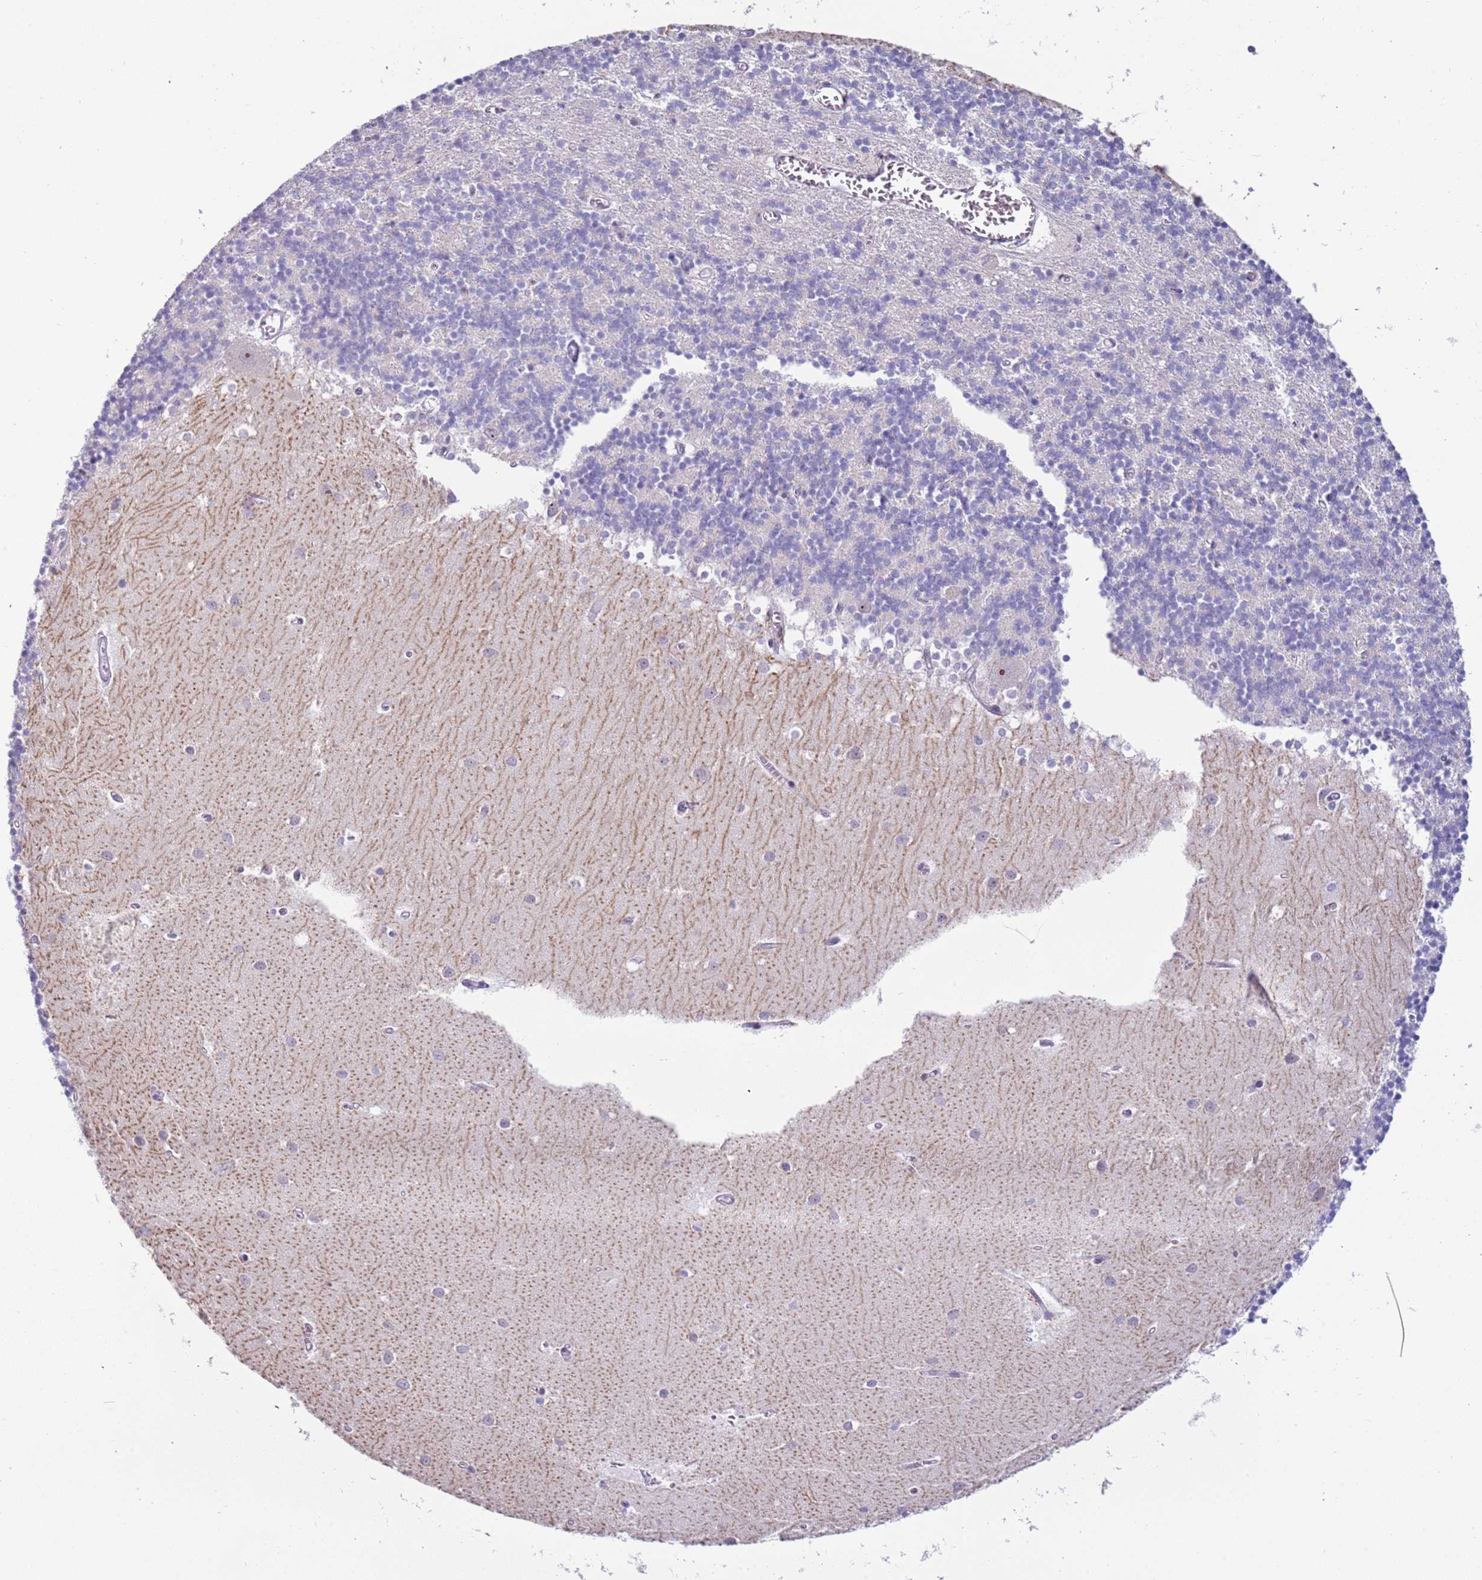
{"staining": {"intensity": "negative", "quantity": "none", "location": "none"}, "tissue": "cerebellum", "cell_type": "Cells in granular layer", "image_type": "normal", "snomed": [{"axis": "morphology", "description": "Normal tissue, NOS"}, {"axis": "topography", "description": "Cerebellum"}], "caption": "Cells in granular layer show no significant protein positivity in unremarkable cerebellum. (DAB (3,3'-diaminobenzidine) immunohistochemistry visualized using brightfield microscopy, high magnification).", "gene": "UCMA", "patient": {"sex": "male", "age": 54}}